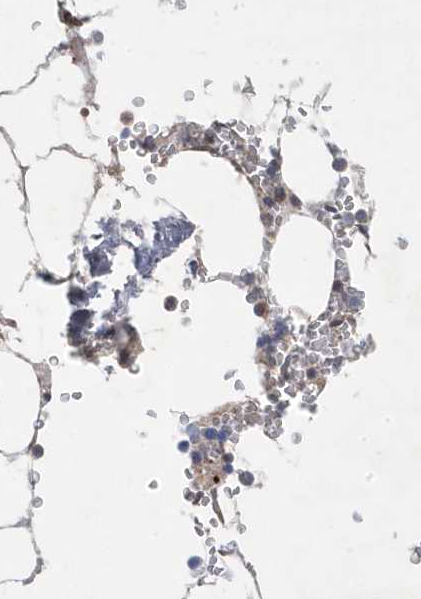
{"staining": {"intensity": "weak", "quantity": "<25%", "location": "cytoplasmic/membranous"}, "tissue": "bone marrow", "cell_type": "Hematopoietic cells", "image_type": "normal", "snomed": [{"axis": "morphology", "description": "Normal tissue, NOS"}, {"axis": "topography", "description": "Bone marrow"}], "caption": "Immunohistochemistry (IHC) micrograph of normal bone marrow stained for a protein (brown), which shows no staining in hematopoietic cells.", "gene": "ANAPC1", "patient": {"sex": "male", "age": 70}}